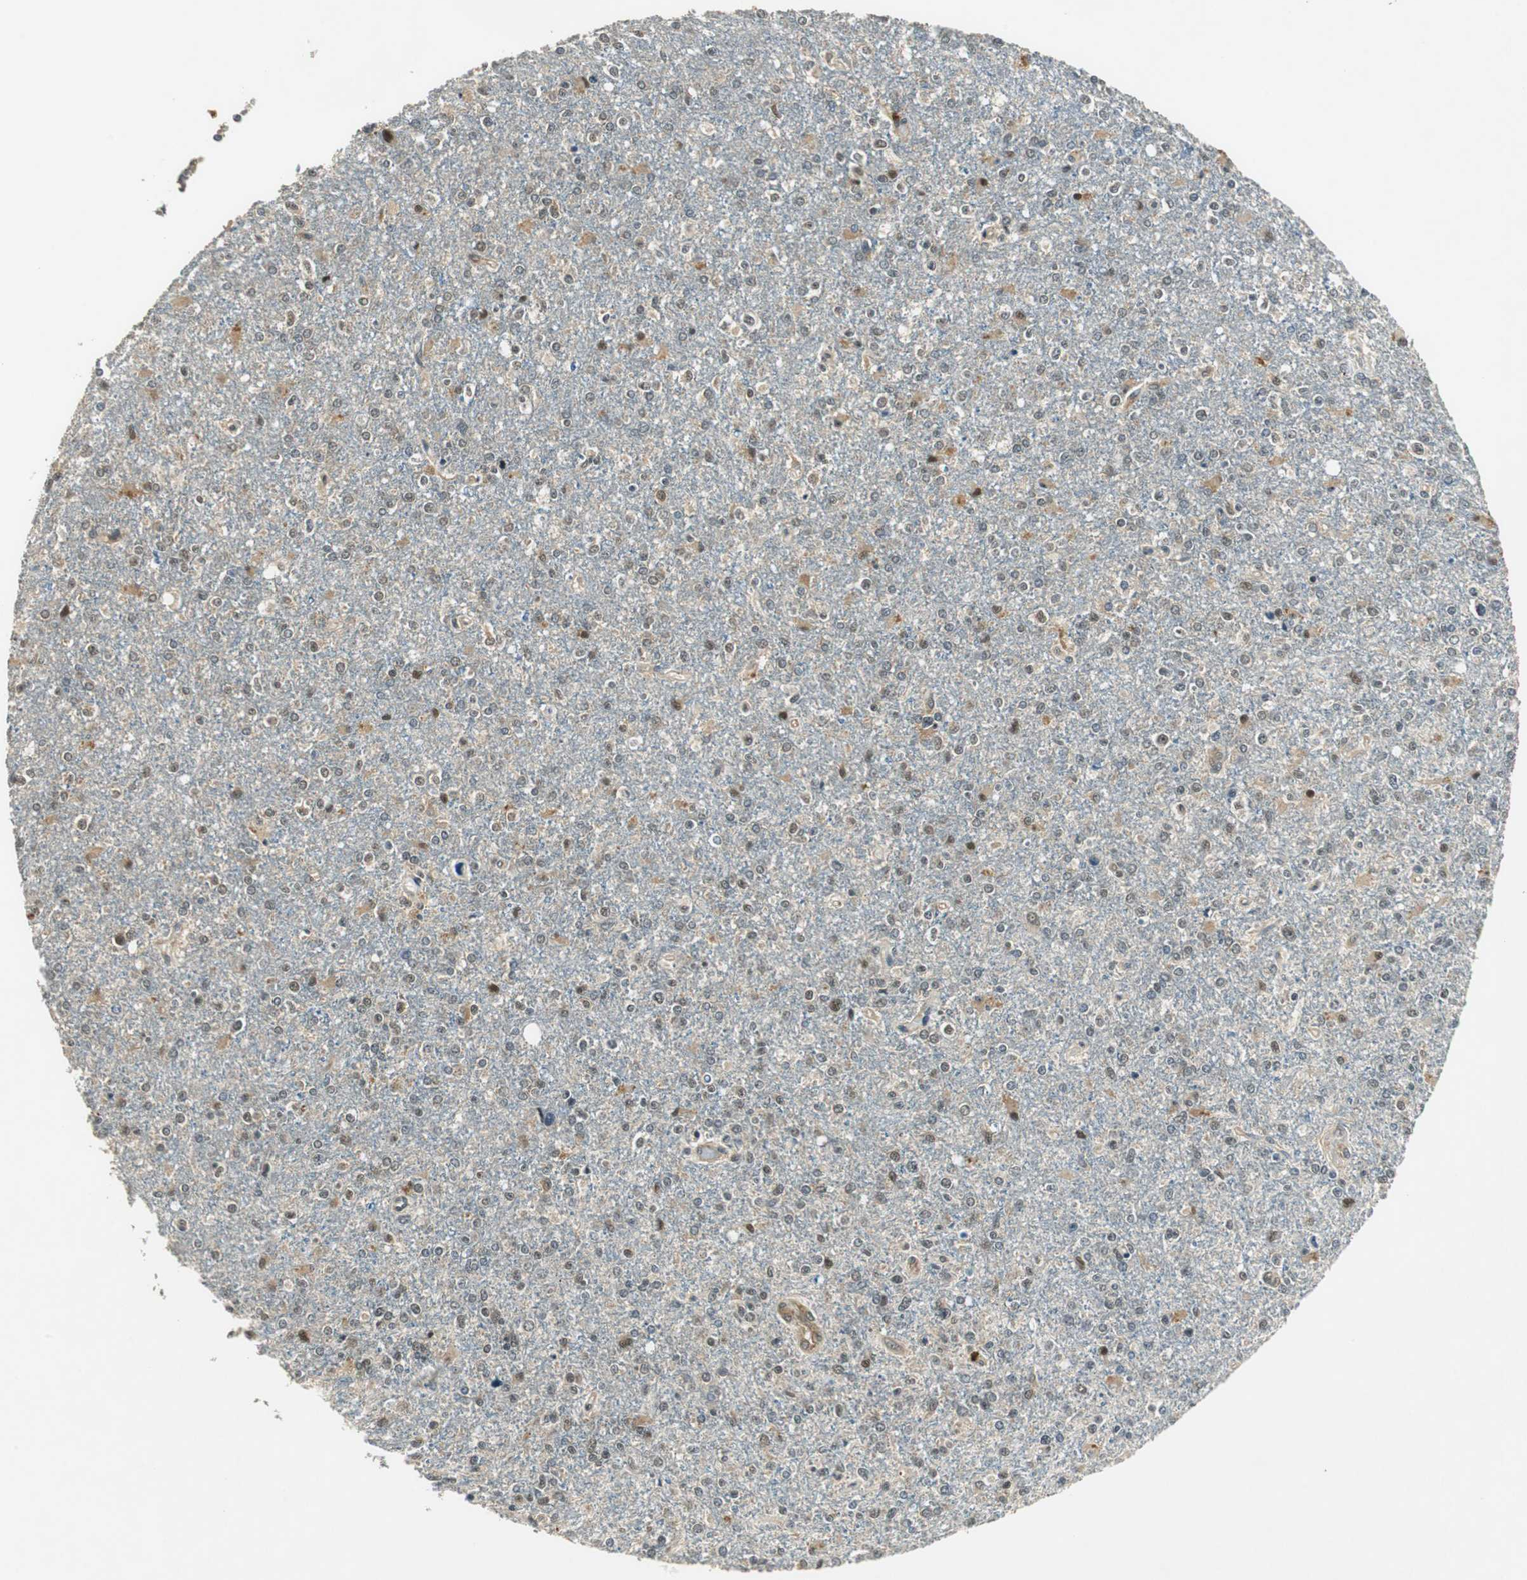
{"staining": {"intensity": "weak", "quantity": "25%-75%", "location": "cytoplasmic/membranous,nuclear"}, "tissue": "glioma", "cell_type": "Tumor cells", "image_type": "cancer", "snomed": [{"axis": "morphology", "description": "Glioma, malignant, High grade"}, {"axis": "topography", "description": "Cerebral cortex"}], "caption": "Immunohistochemistry (IHC) micrograph of neoplastic tissue: human malignant glioma (high-grade) stained using IHC exhibits low levels of weak protein expression localized specifically in the cytoplasmic/membranous and nuclear of tumor cells, appearing as a cytoplasmic/membranous and nuclear brown color.", "gene": "PSMB4", "patient": {"sex": "male", "age": 76}}